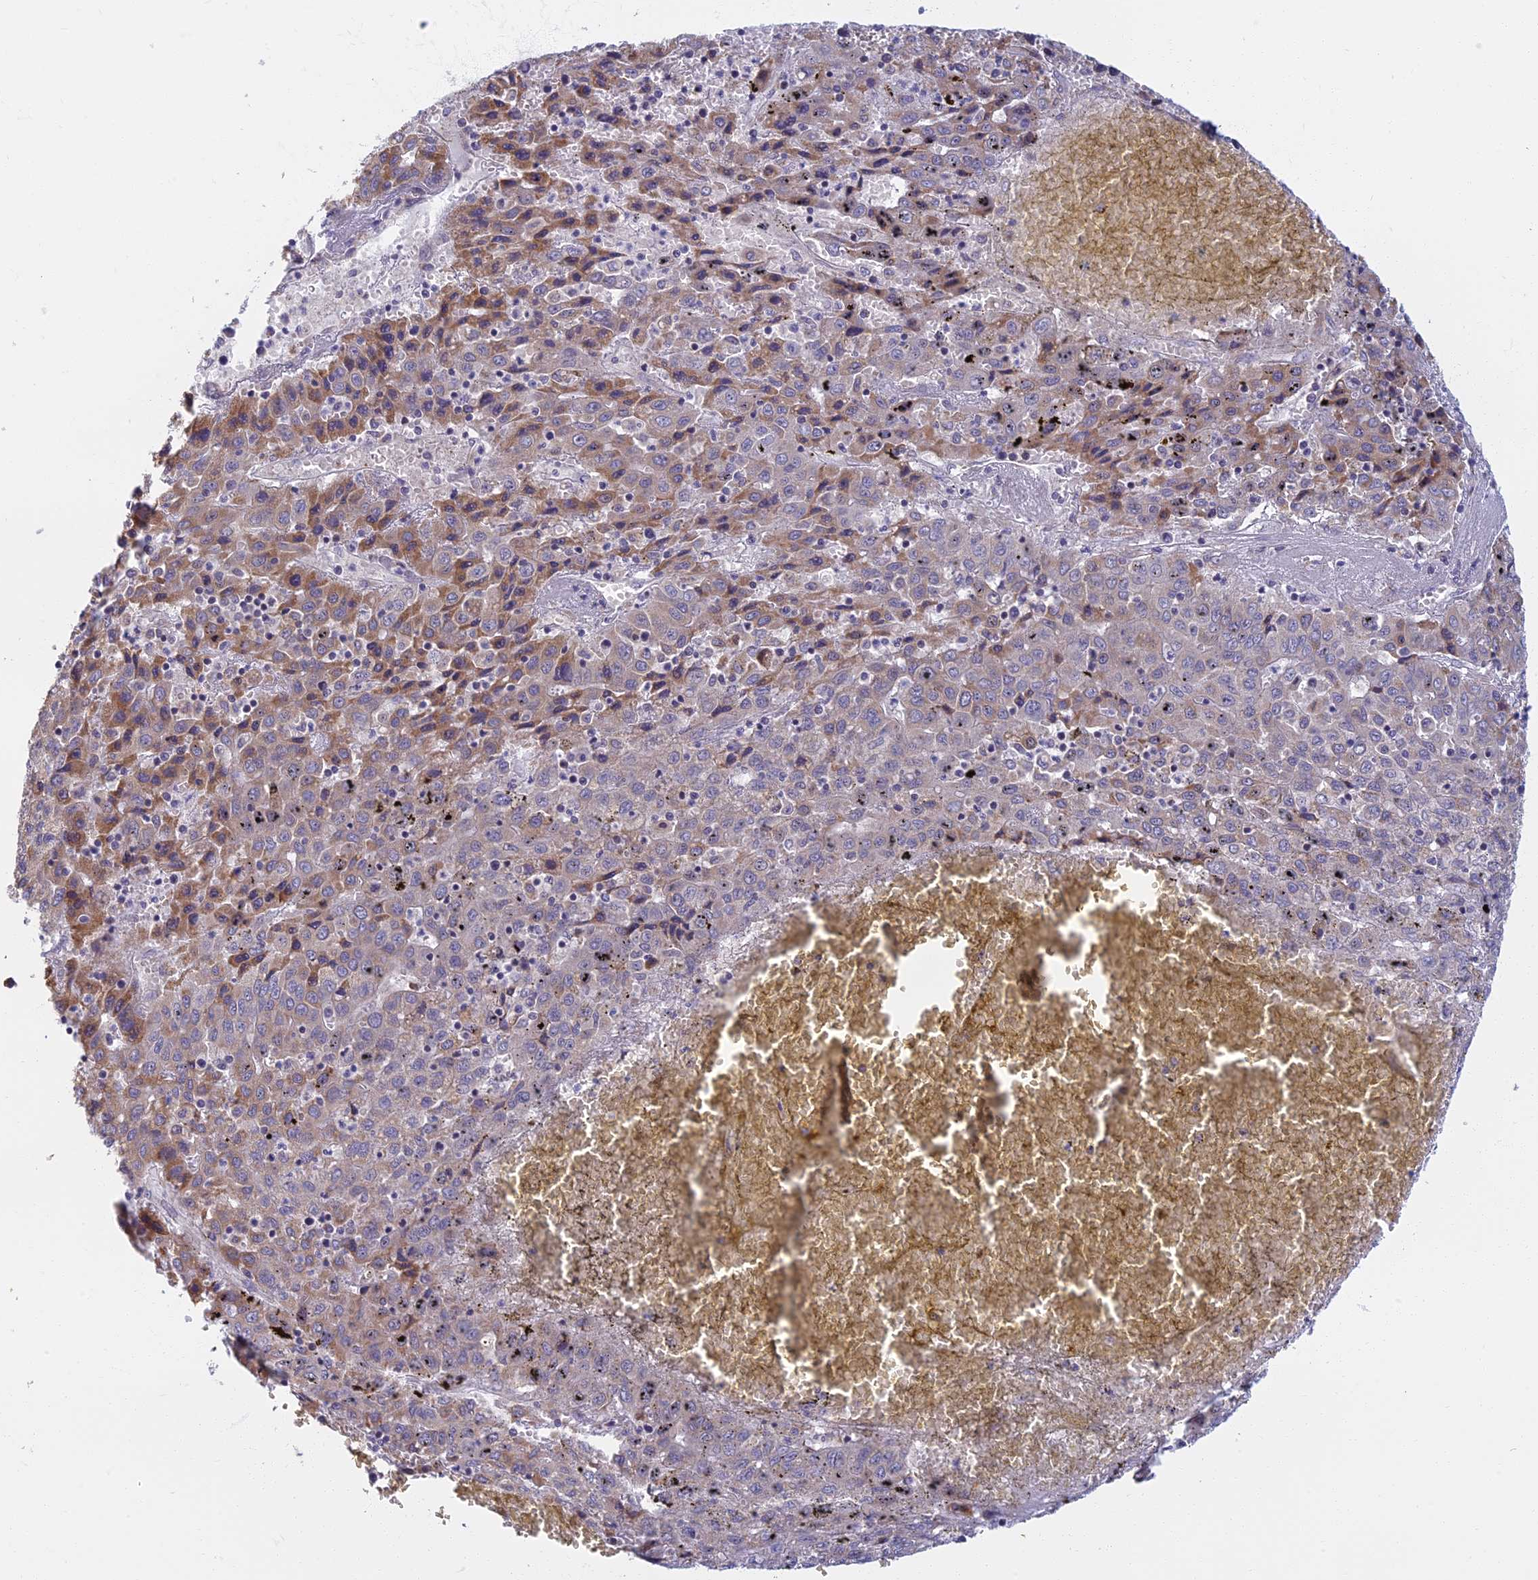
{"staining": {"intensity": "moderate", "quantity": "25%-75%", "location": "cytoplasmic/membranous"}, "tissue": "liver cancer", "cell_type": "Tumor cells", "image_type": "cancer", "snomed": [{"axis": "morphology", "description": "Carcinoma, Hepatocellular, NOS"}, {"axis": "topography", "description": "Liver"}], "caption": "Protein staining of hepatocellular carcinoma (liver) tissue exhibits moderate cytoplasmic/membranous expression in about 25%-75% of tumor cells. Immunohistochemistry stains the protein in brown and the nuclei are stained blue.", "gene": "DDX51", "patient": {"sex": "female", "age": 53}}